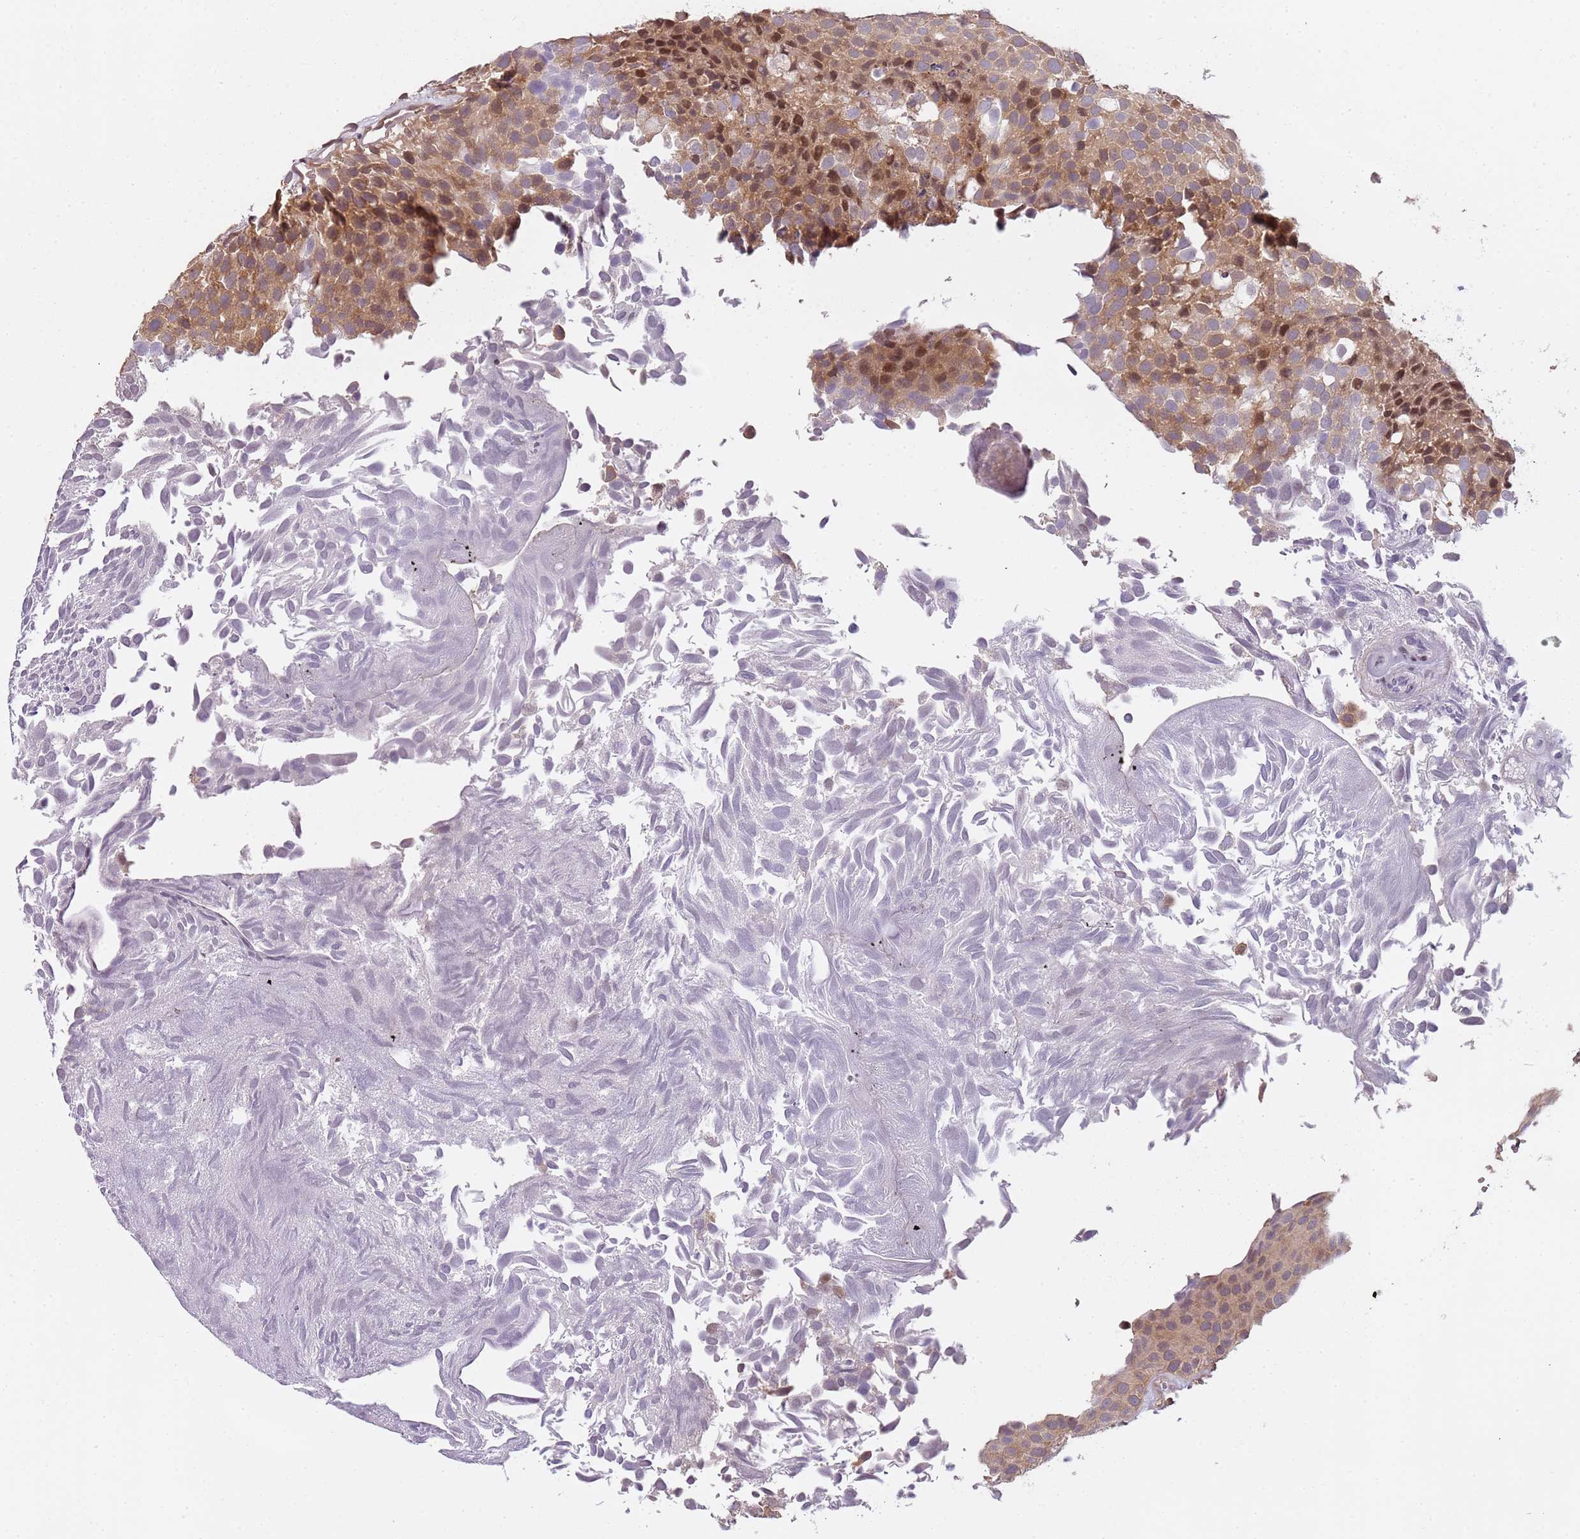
{"staining": {"intensity": "moderate", "quantity": "25%-75%", "location": "cytoplasmic/membranous,nuclear"}, "tissue": "urothelial cancer", "cell_type": "Tumor cells", "image_type": "cancer", "snomed": [{"axis": "morphology", "description": "Urothelial carcinoma, Low grade"}, {"axis": "topography", "description": "Urinary bladder"}], "caption": "Immunohistochemical staining of human urothelial carcinoma (low-grade) exhibits medium levels of moderate cytoplasmic/membranous and nuclear protein positivity in about 25%-75% of tumor cells.", "gene": "GSTO2", "patient": {"sex": "male", "age": 89}}